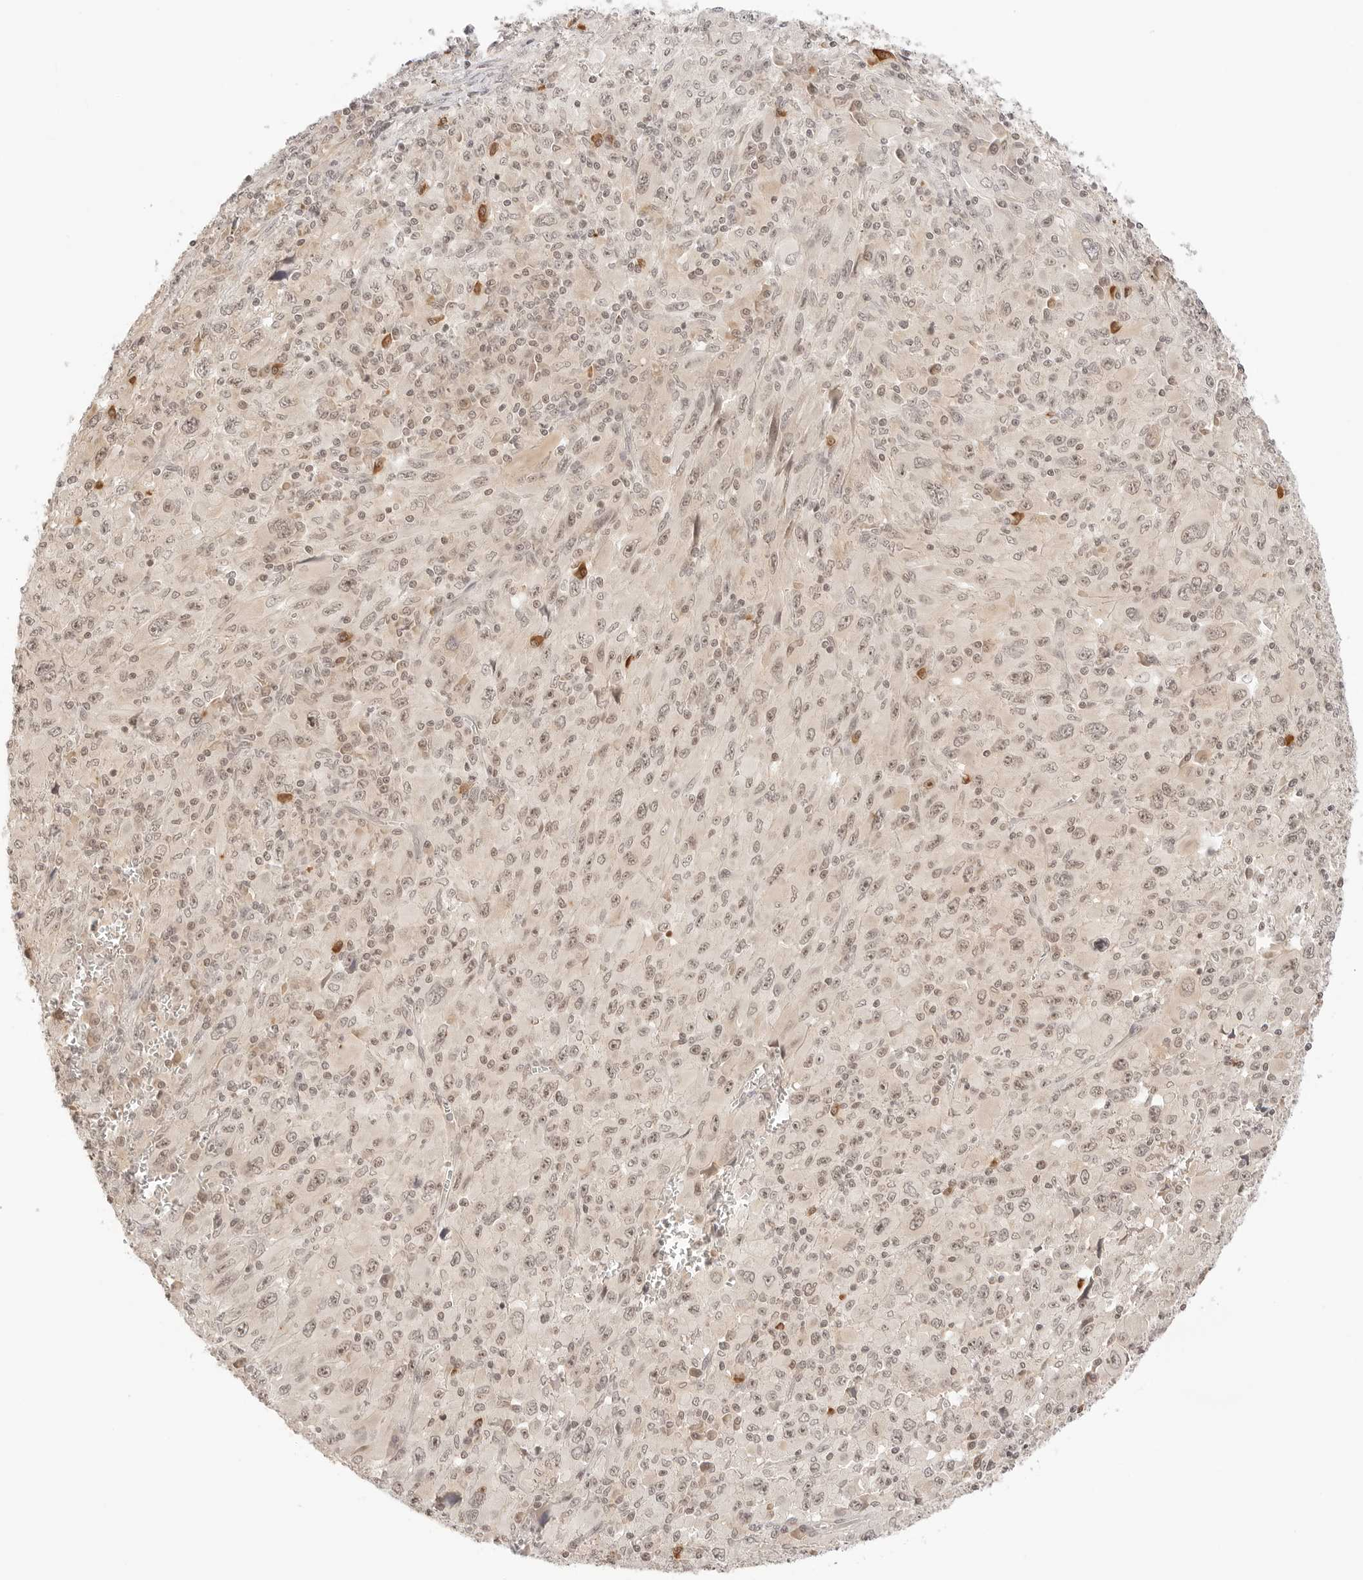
{"staining": {"intensity": "weak", "quantity": ">75%", "location": "nuclear"}, "tissue": "melanoma", "cell_type": "Tumor cells", "image_type": "cancer", "snomed": [{"axis": "morphology", "description": "Malignant melanoma, Metastatic site"}, {"axis": "topography", "description": "Skin"}], "caption": "DAB immunohistochemical staining of malignant melanoma (metastatic site) displays weak nuclear protein expression in approximately >75% of tumor cells. The staining is performed using DAB brown chromogen to label protein expression. The nuclei are counter-stained blue using hematoxylin.", "gene": "SEPTIN4", "patient": {"sex": "female", "age": 56}}